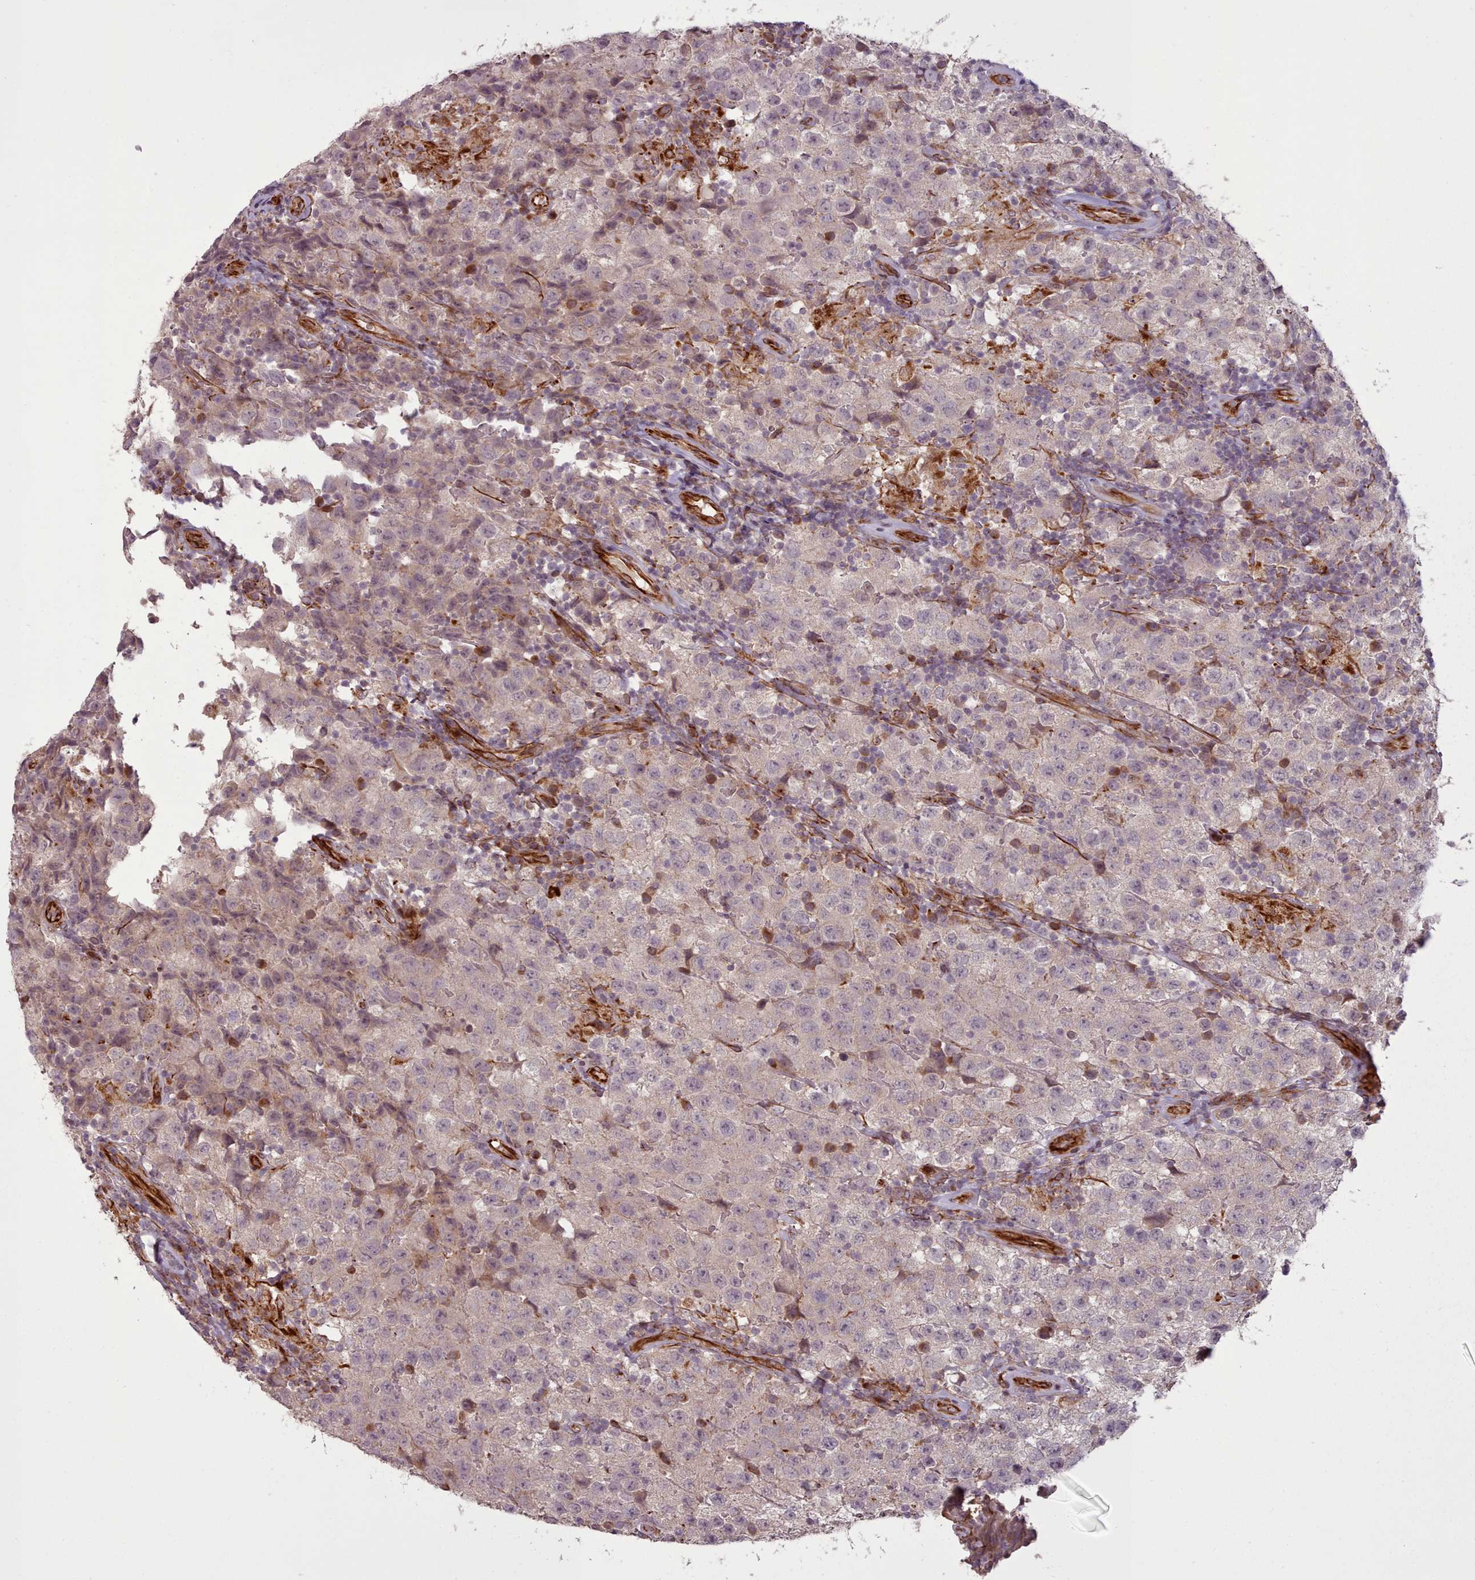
{"staining": {"intensity": "negative", "quantity": "none", "location": "none"}, "tissue": "testis cancer", "cell_type": "Tumor cells", "image_type": "cancer", "snomed": [{"axis": "morphology", "description": "Seminoma, NOS"}, {"axis": "morphology", "description": "Carcinoma, Embryonal, NOS"}, {"axis": "topography", "description": "Testis"}], "caption": "This micrograph is of testis seminoma stained with immunohistochemistry (IHC) to label a protein in brown with the nuclei are counter-stained blue. There is no staining in tumor cells.", "gene": "GBGT1", "patient": {"sex": "male", "age": 41}}